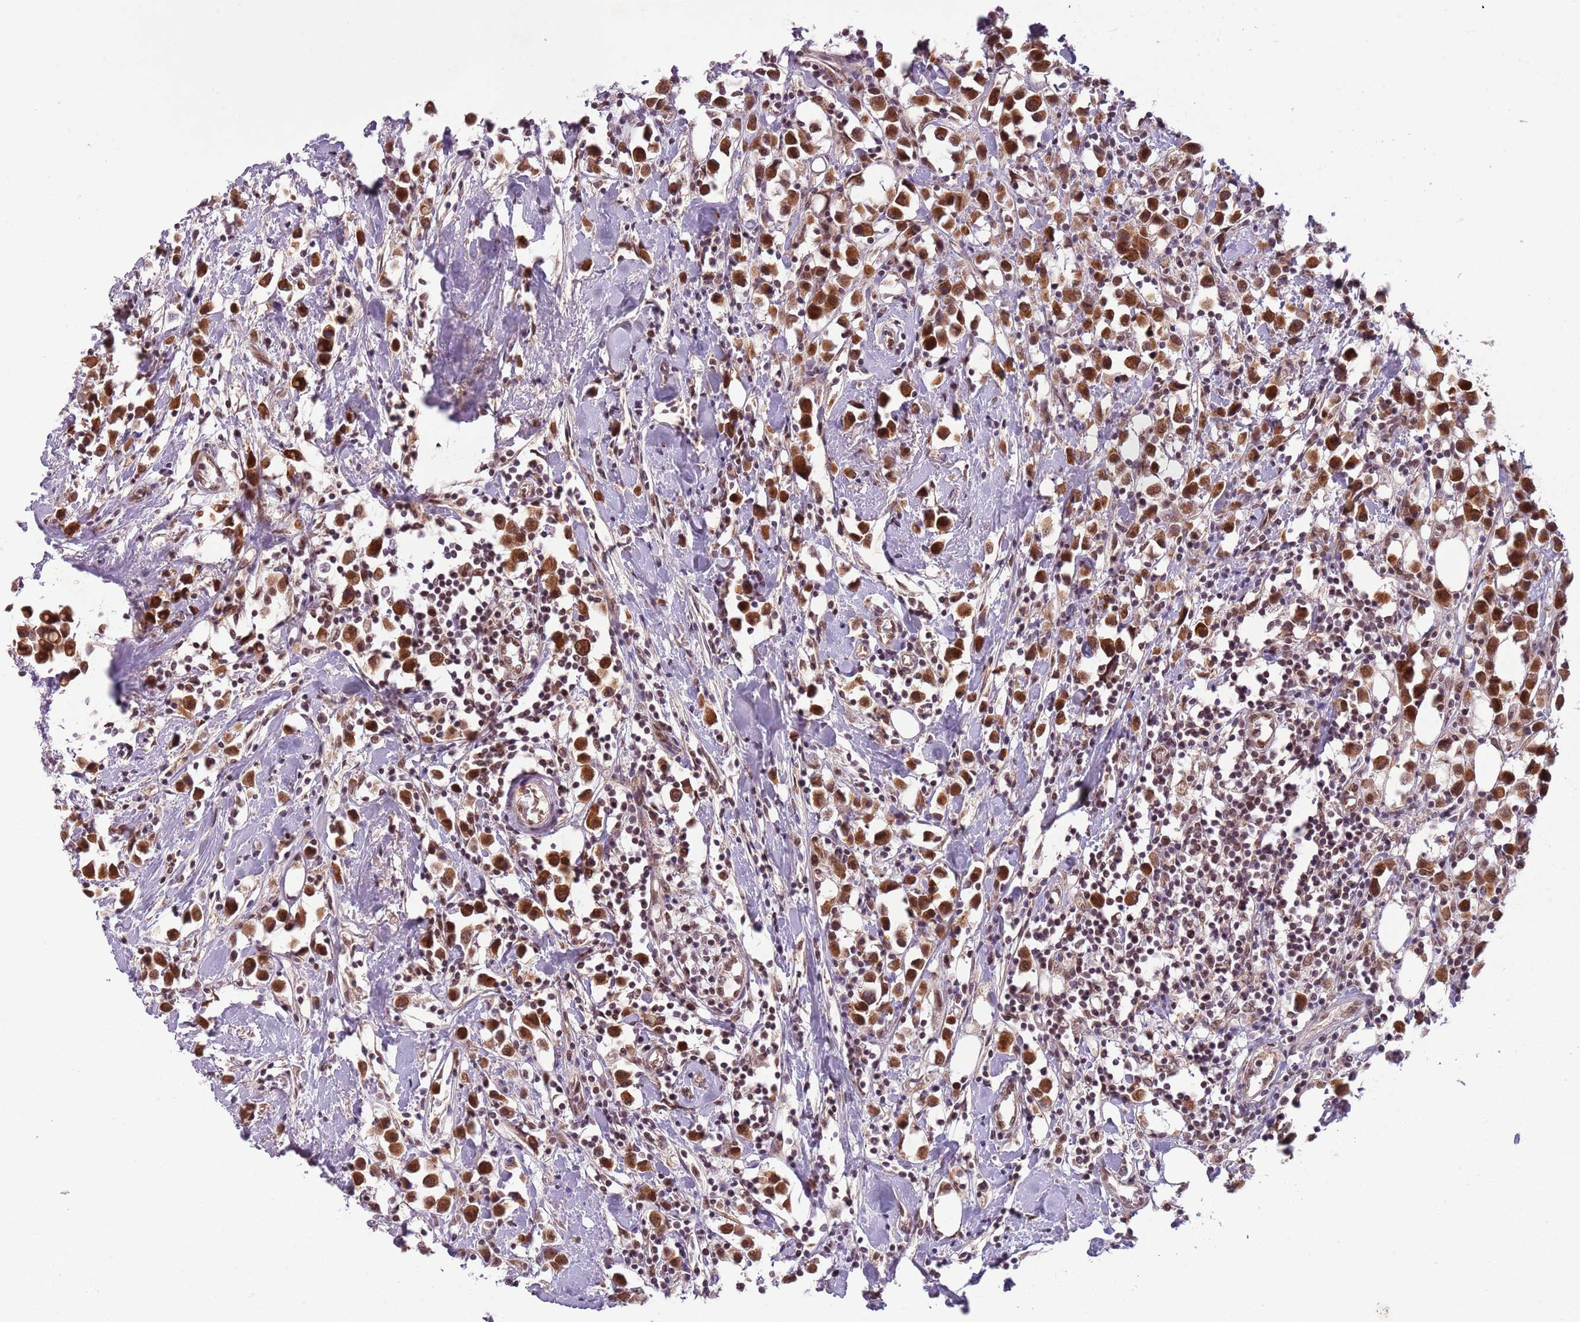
{"staining": {"intensity": "strong", "quantity": ">75%", "location": "cytoplasmic/membranous,nuclear"}, "tissue": "breast cancer", "cell_type": "Tumor cells", "image_type": "cancer", "snomed": [{"axis": "morphology", "description": "Duct carcinoma"}, {"axis": "topography", "description": "Breast"}], "caption": "This image reveals breast cancer (infiltrating ductal carcinoma) stained with immunohistochemistry (IHC) to label a protein in brown. The cytoplasmic/membranous and nuclear of tumor cells show strong positivity for the protein. Nuclei are counter-stained blue.", "gene": "FAM120AOS", "patient": {"sex": "female", "age": 61}}